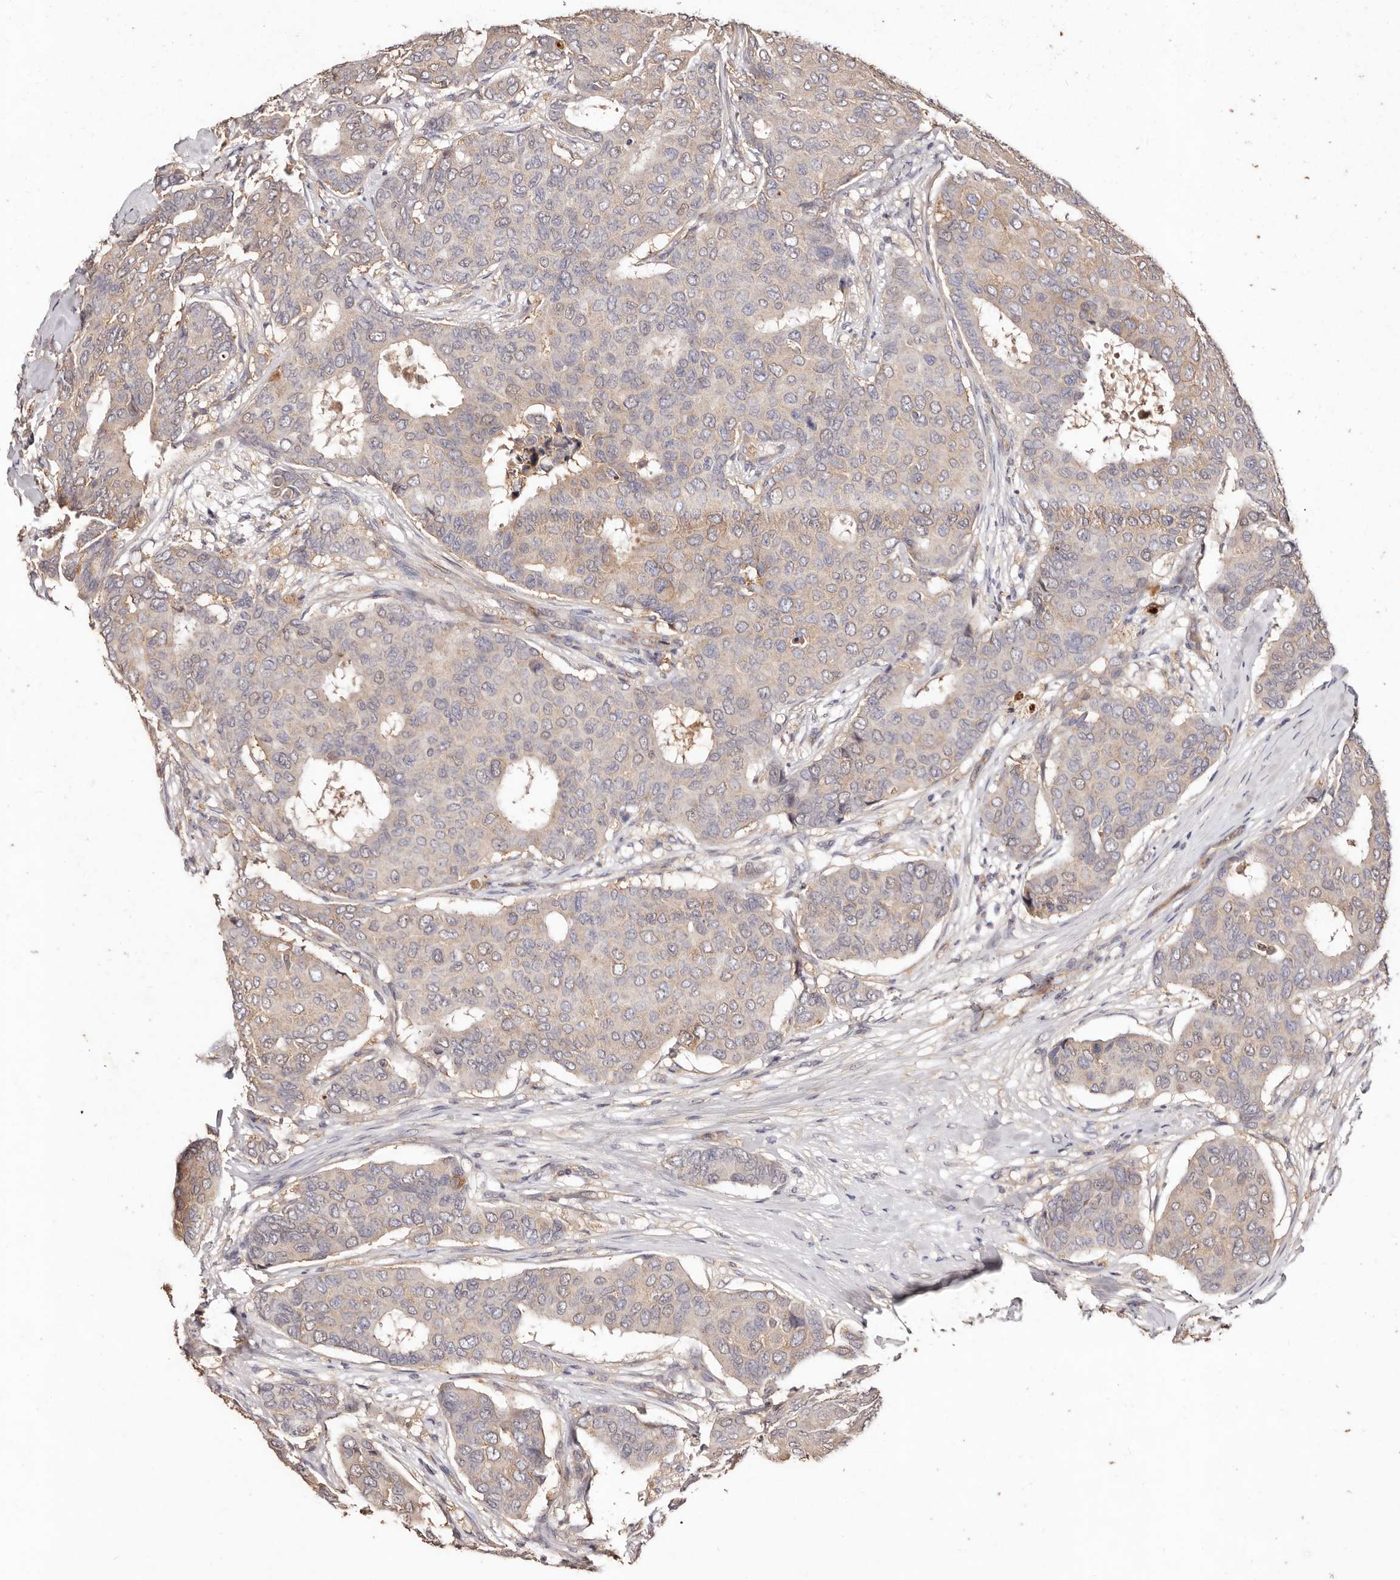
{"staining": {"intensity": "weak", "quantity": "<25%", "location": "cytoplasmic/membranous"}, "tissue": "breast cancer", "cell_type": "Tumor cells", "image_type": "cancer", "snomed": [{"axis": "morphology", "description": "Duct carcinoma"}, {"axis": "topography", "description": "Breast"}], "caption": "This micrograph is of breast cancer (intraductal carcinoma) stained with immunohistochemistry to label a protein in brown with the nuclei are counter-stained blue. There is no expression in tumor cells. (Brightfield microscopy of DAB (3,3'-diaminobenzidine) immunohistochemistry (IHC) at high magnification).", "gene": "CCL14", "patient": {"sex": "female", "age": 75}}